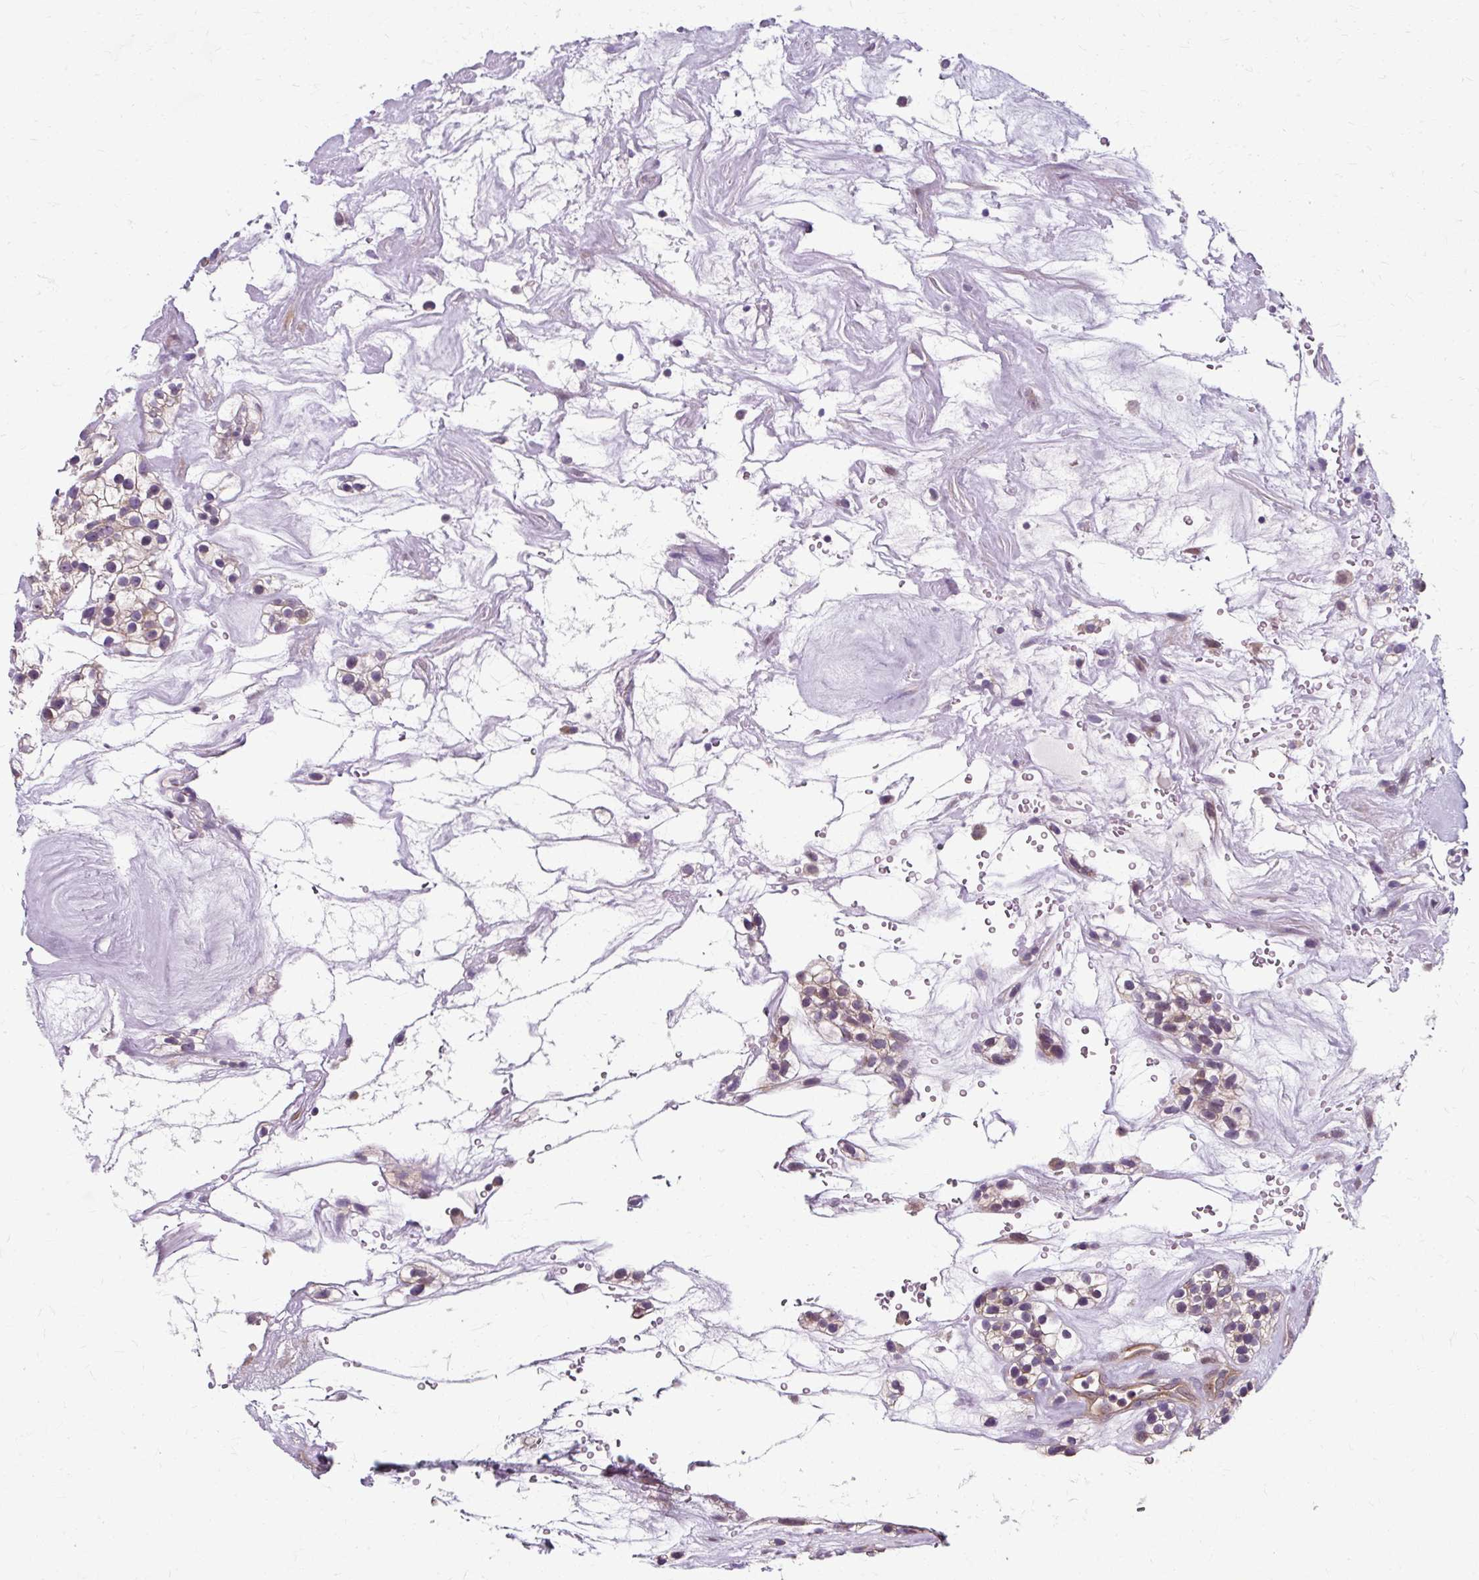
{"staining": {"intensity": "weak", "quantity": "<25%", "location": "cytoplasmic/membranous"}, "tissue": "renal cancer", "cell_type": "Tumor cells", "image_type": "cancer", "snomed": [{"axis": "morphology", "description": "Adenocarcinoma, NOS"}, {"axis": "topography", "description": "Kidney"}], "caption": "Image shows no significant protein staining in tumor cells of adenocarcinoma (renal).", "gene": "ZNF555", "patient": {"sex": "female", "age": 57}}